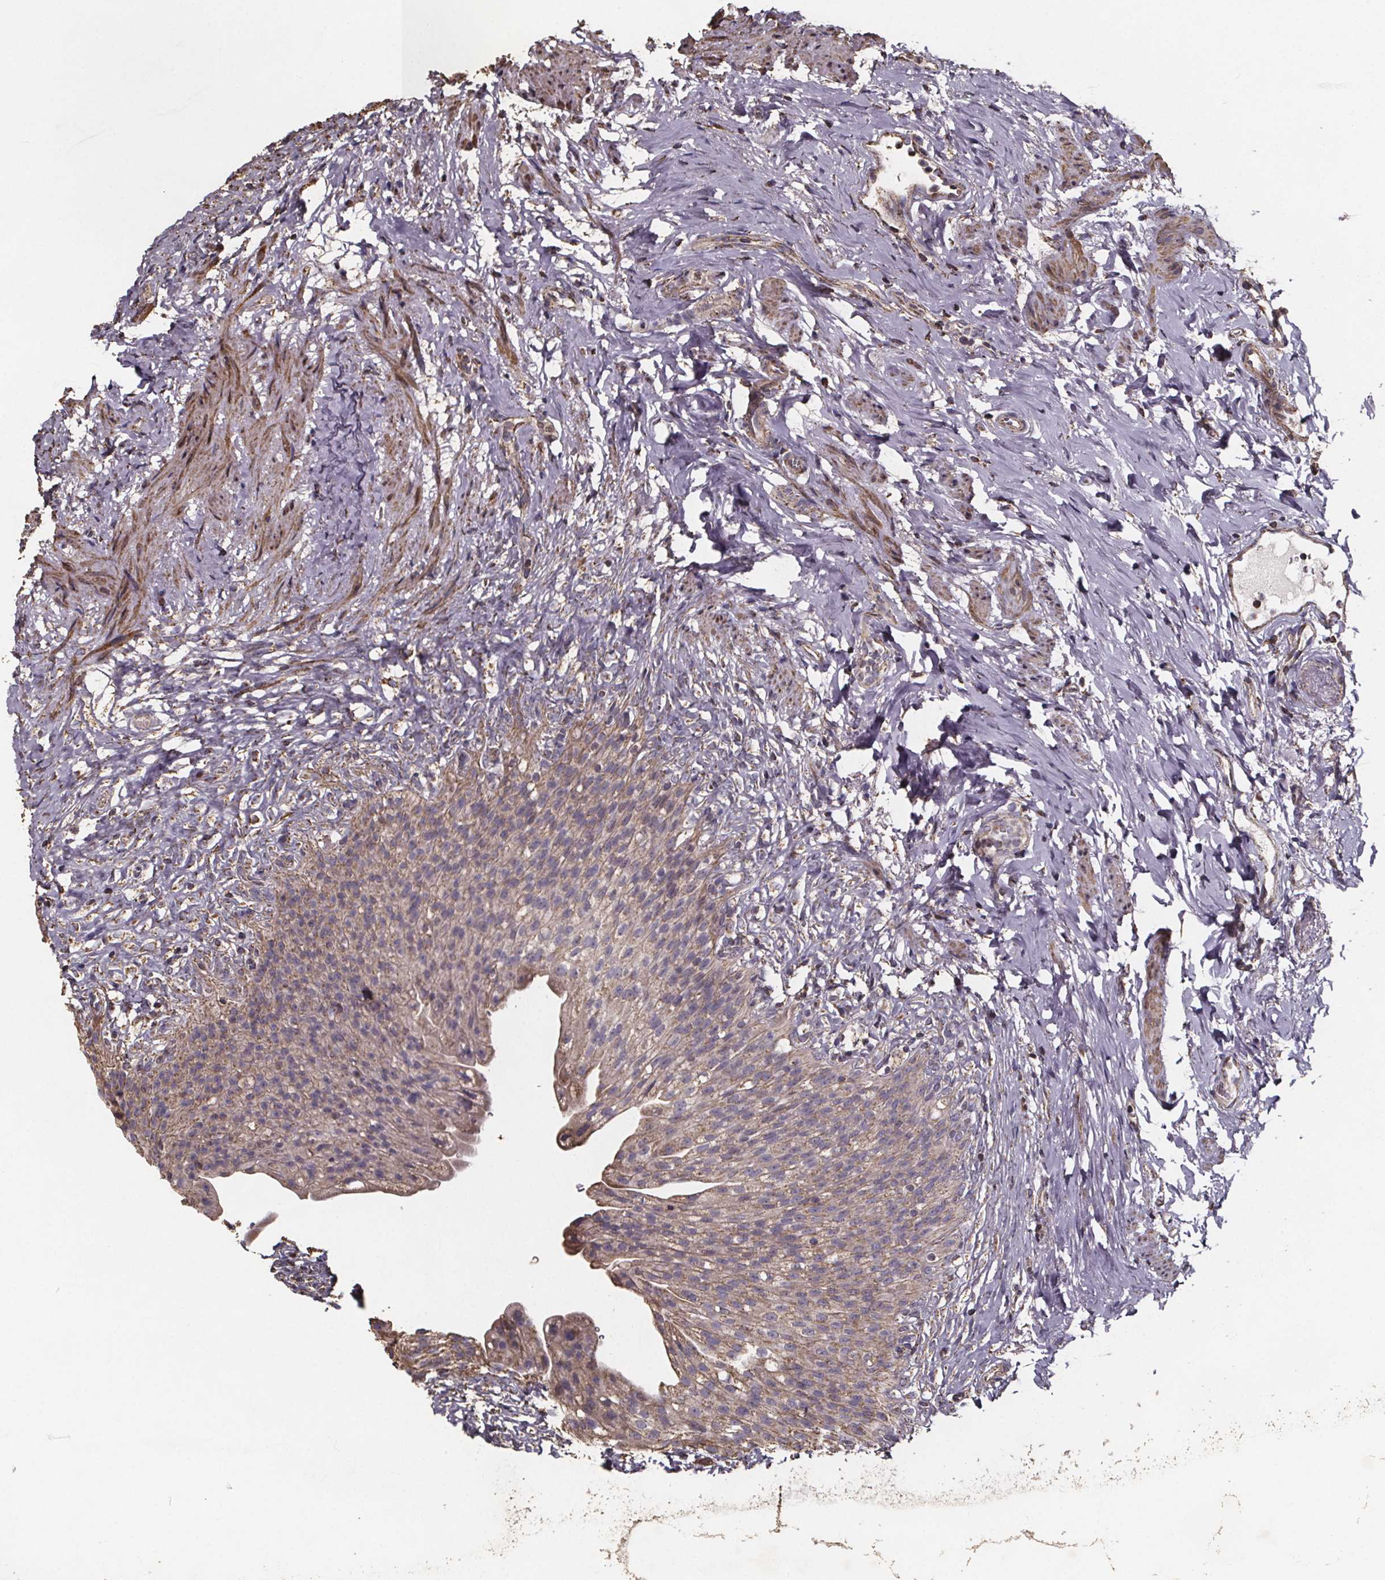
{"staining": {"intensity": "moderate", "quantity": "25%-75%", "location": "cytoplasmic/membranous"}, "tissue": "urinary bladder", "cell_type": "Urothelial cells", "image_type": "normal", "snomed": [{"axis": "morphology", "description": "Normal tissue, NOS"}, {"axis": "topography", "description": "Urinary bladder"}, {"axis": "topography", "description": "Prostate"}], "caption": "Urothelial cells demonstrate moderate cytoplasmic/membranous positivity in about 25%-75% of cells in normal urinary bladder.", "gene": "SLC35D2", "patient": {"sex": "male", "age": 76}}